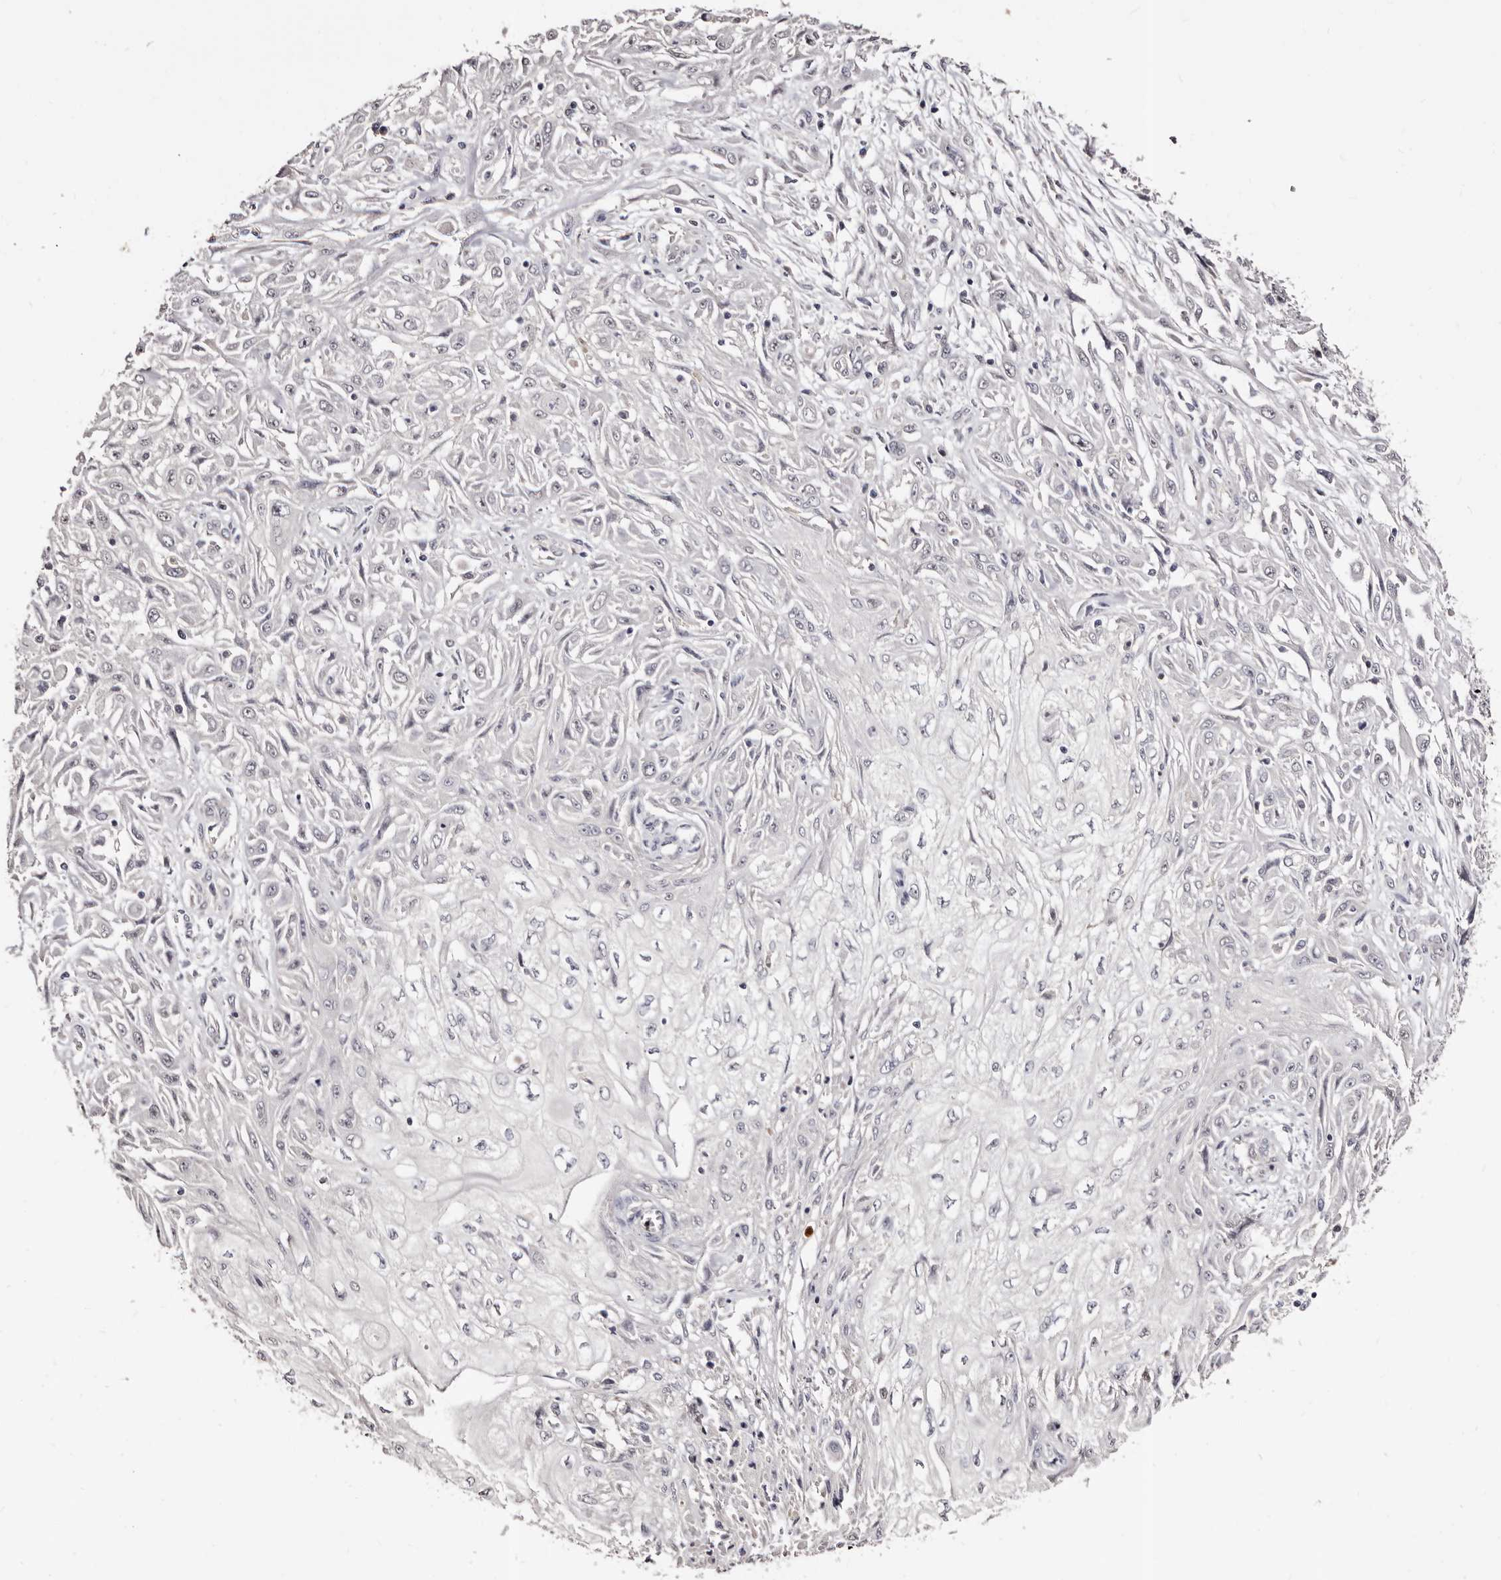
{"staining": {"intensity": "negative", "quantity": "none", "location": "none"}, "tissue": "skin cancer", "cell_type": "Tumor cells", "image_type": "cancer", "snomed": [{"axis": "morphology", "description": "Squamous cell carcinoma, NOS"}, {"axis": "morphology", "description": "Squamous cell carcinoma, metastatic, NOS"}, {"axis": "topography", "description": "Skin"}, {"axis": "topography", "description": "Lymph node"}], "caption": "The image demonstrates no staining of tumor cells in skin cancer.", "gene": "PTAFR", "patient": {"sex": "male", "age": 75}}